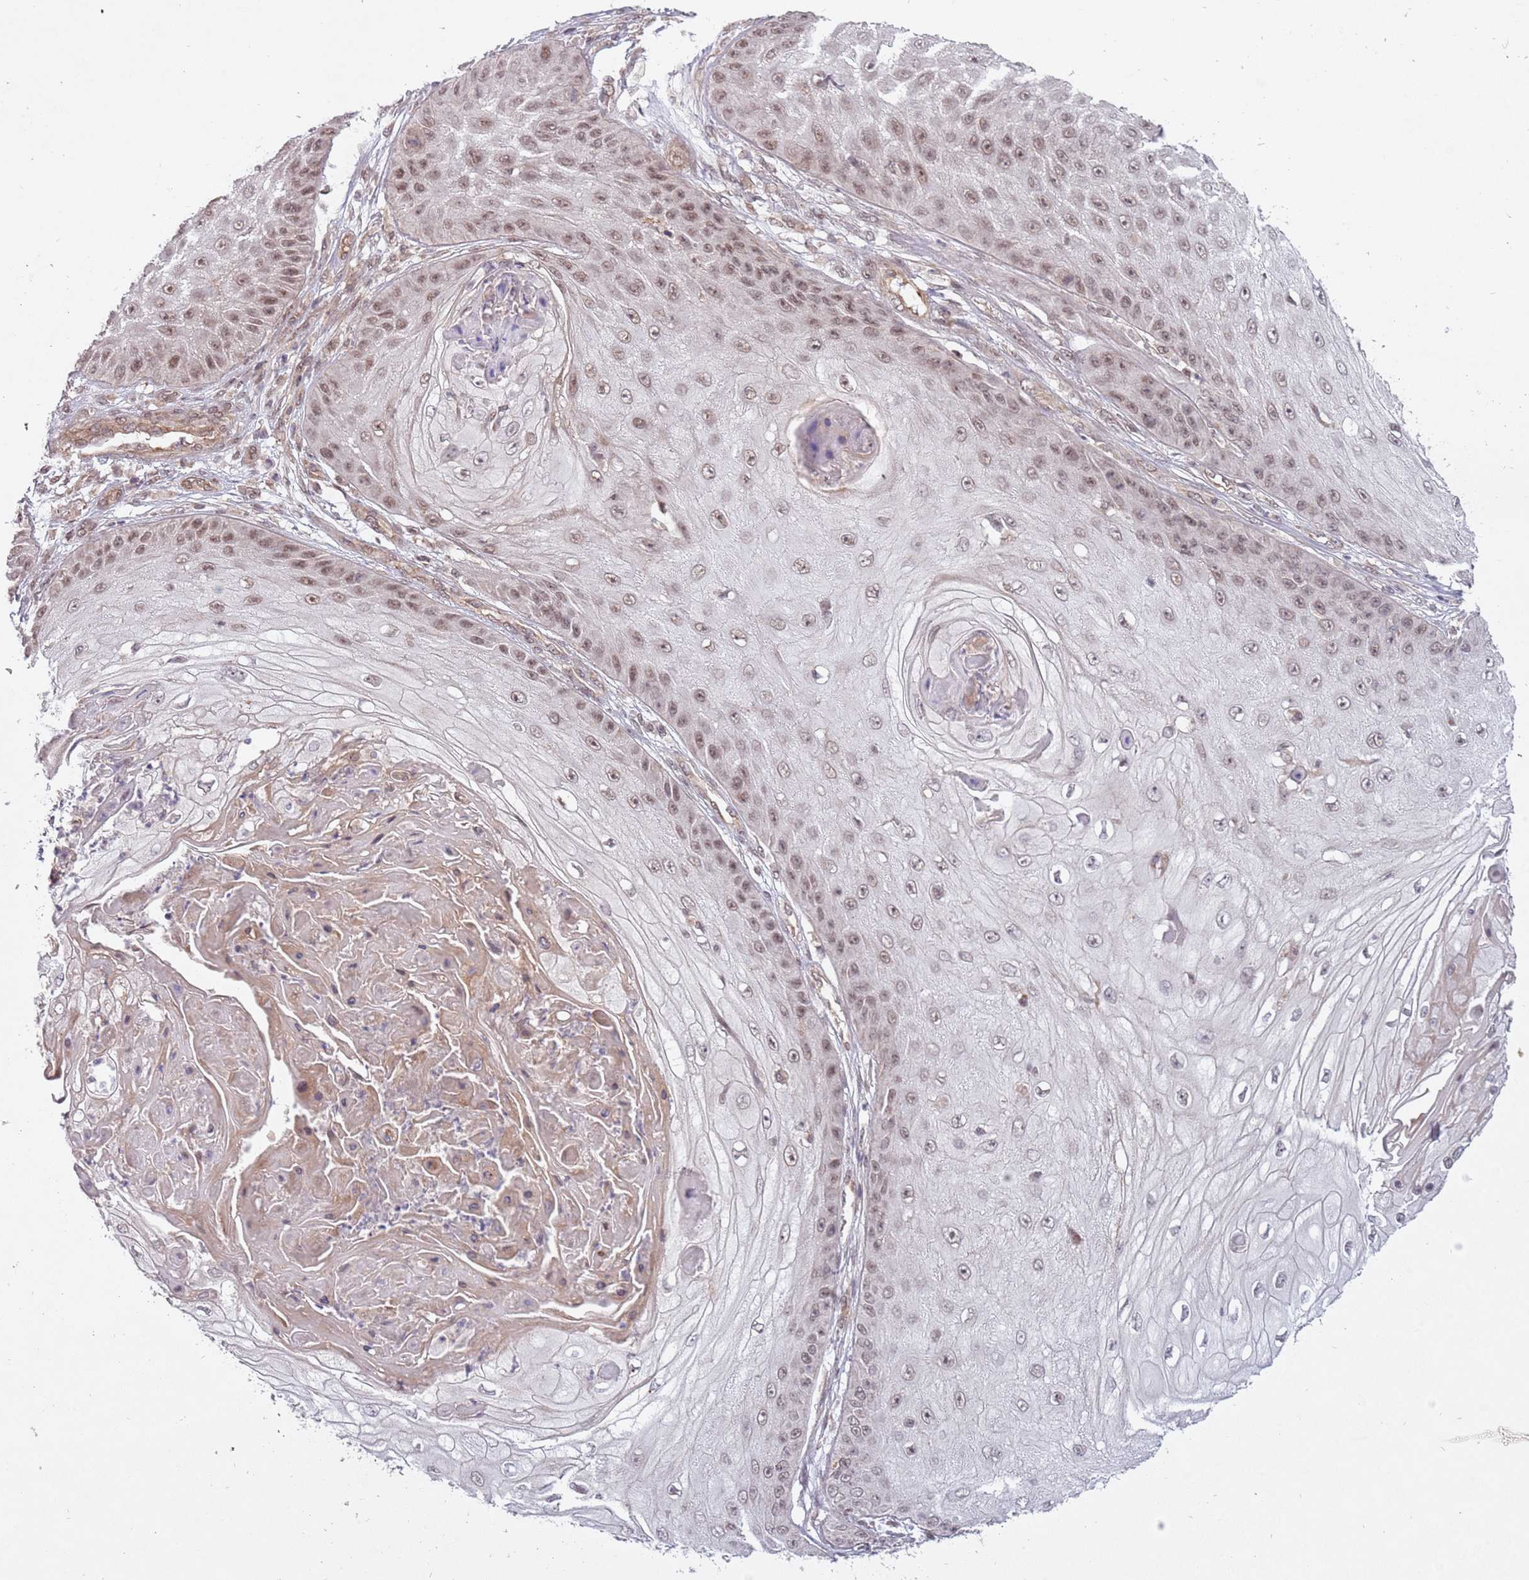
{"staining": {"intensity": "moderate", "quantity": "25%-75%", "location": "nuclear"}, "tissue": "skin cancer", "cell_type": "Tumor cells", "image_type": "cancer", "snomed": [{"axis": "morphology", "description": "Squamous cell carcinoma, NOS"}, {"axis": "topography", "description": "Skin"}], "caption": "Skin cancer was stained to show a protein in brown. There is medium levels of moderate nuclear positivity in about 25%-75% of tumor cells.", "gene": "SUDS3", "patient": {"sex": "male", "age": 70}}